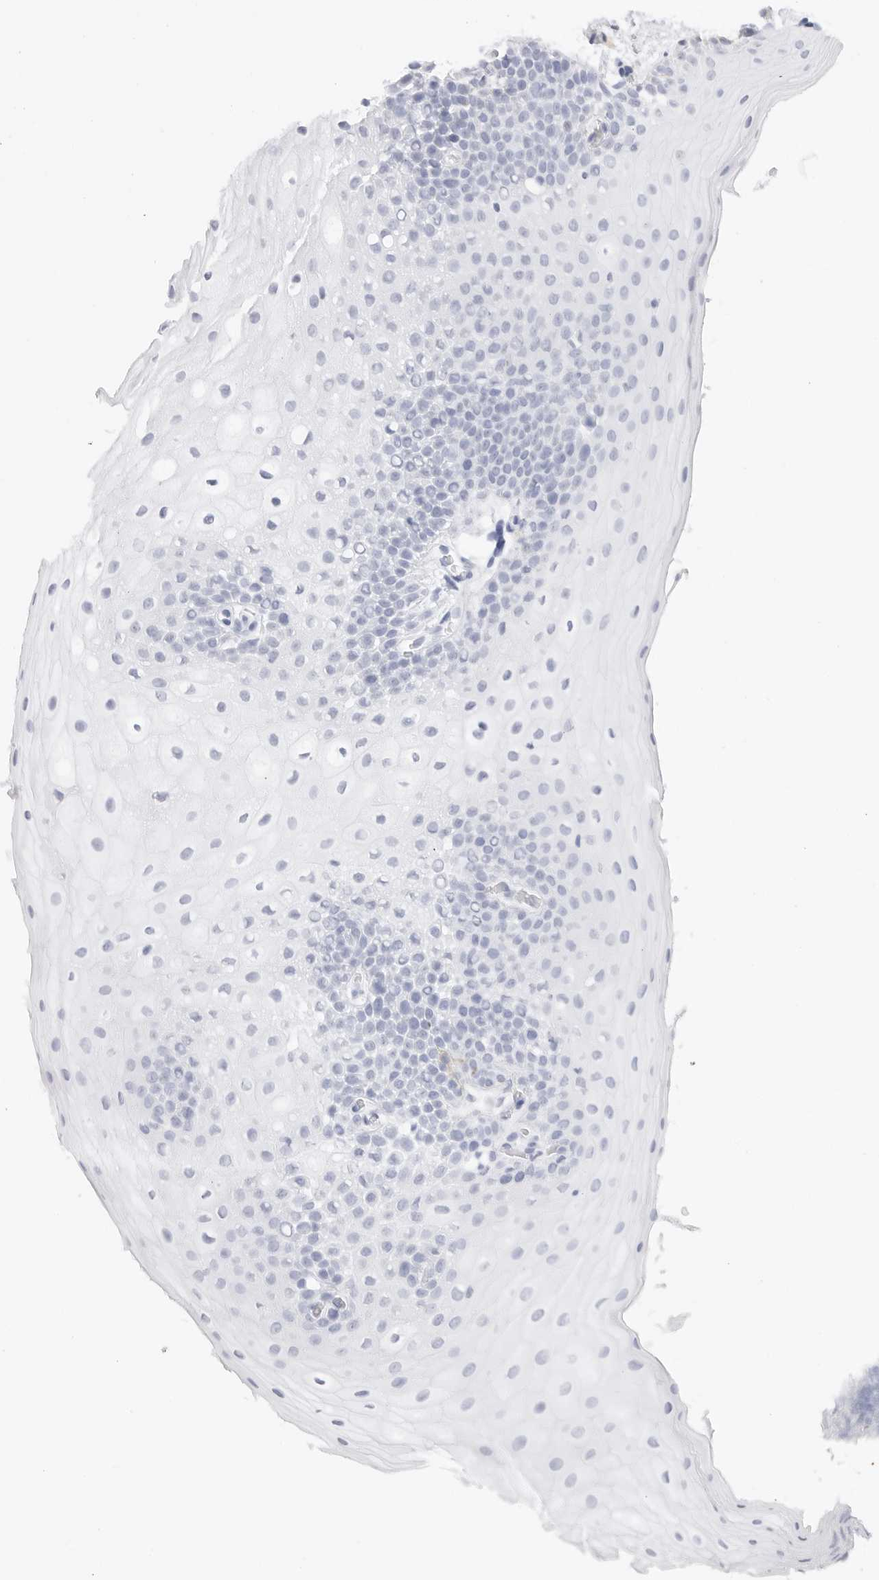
{"staining": {"intensity": "negative", "quantity": "none", "location": "none"}, "tissue": "oral mucosa", "cell_type": "Squamous epithelial cells", "image_type": "normal", "snomed": [{"axis": "morphology", "description": "Normal tissue, NOS"}, {"axis": "topography", "description": "Oral tissue"}], "caption": "Squamous epithelial cells show no significant staining in benign oral mucosa. (DAB immunohistochemistry visualized using brightfield microscopy, high magnification).", "gene": "TFF2", "patient": {"sex": "male", "age": 62}}